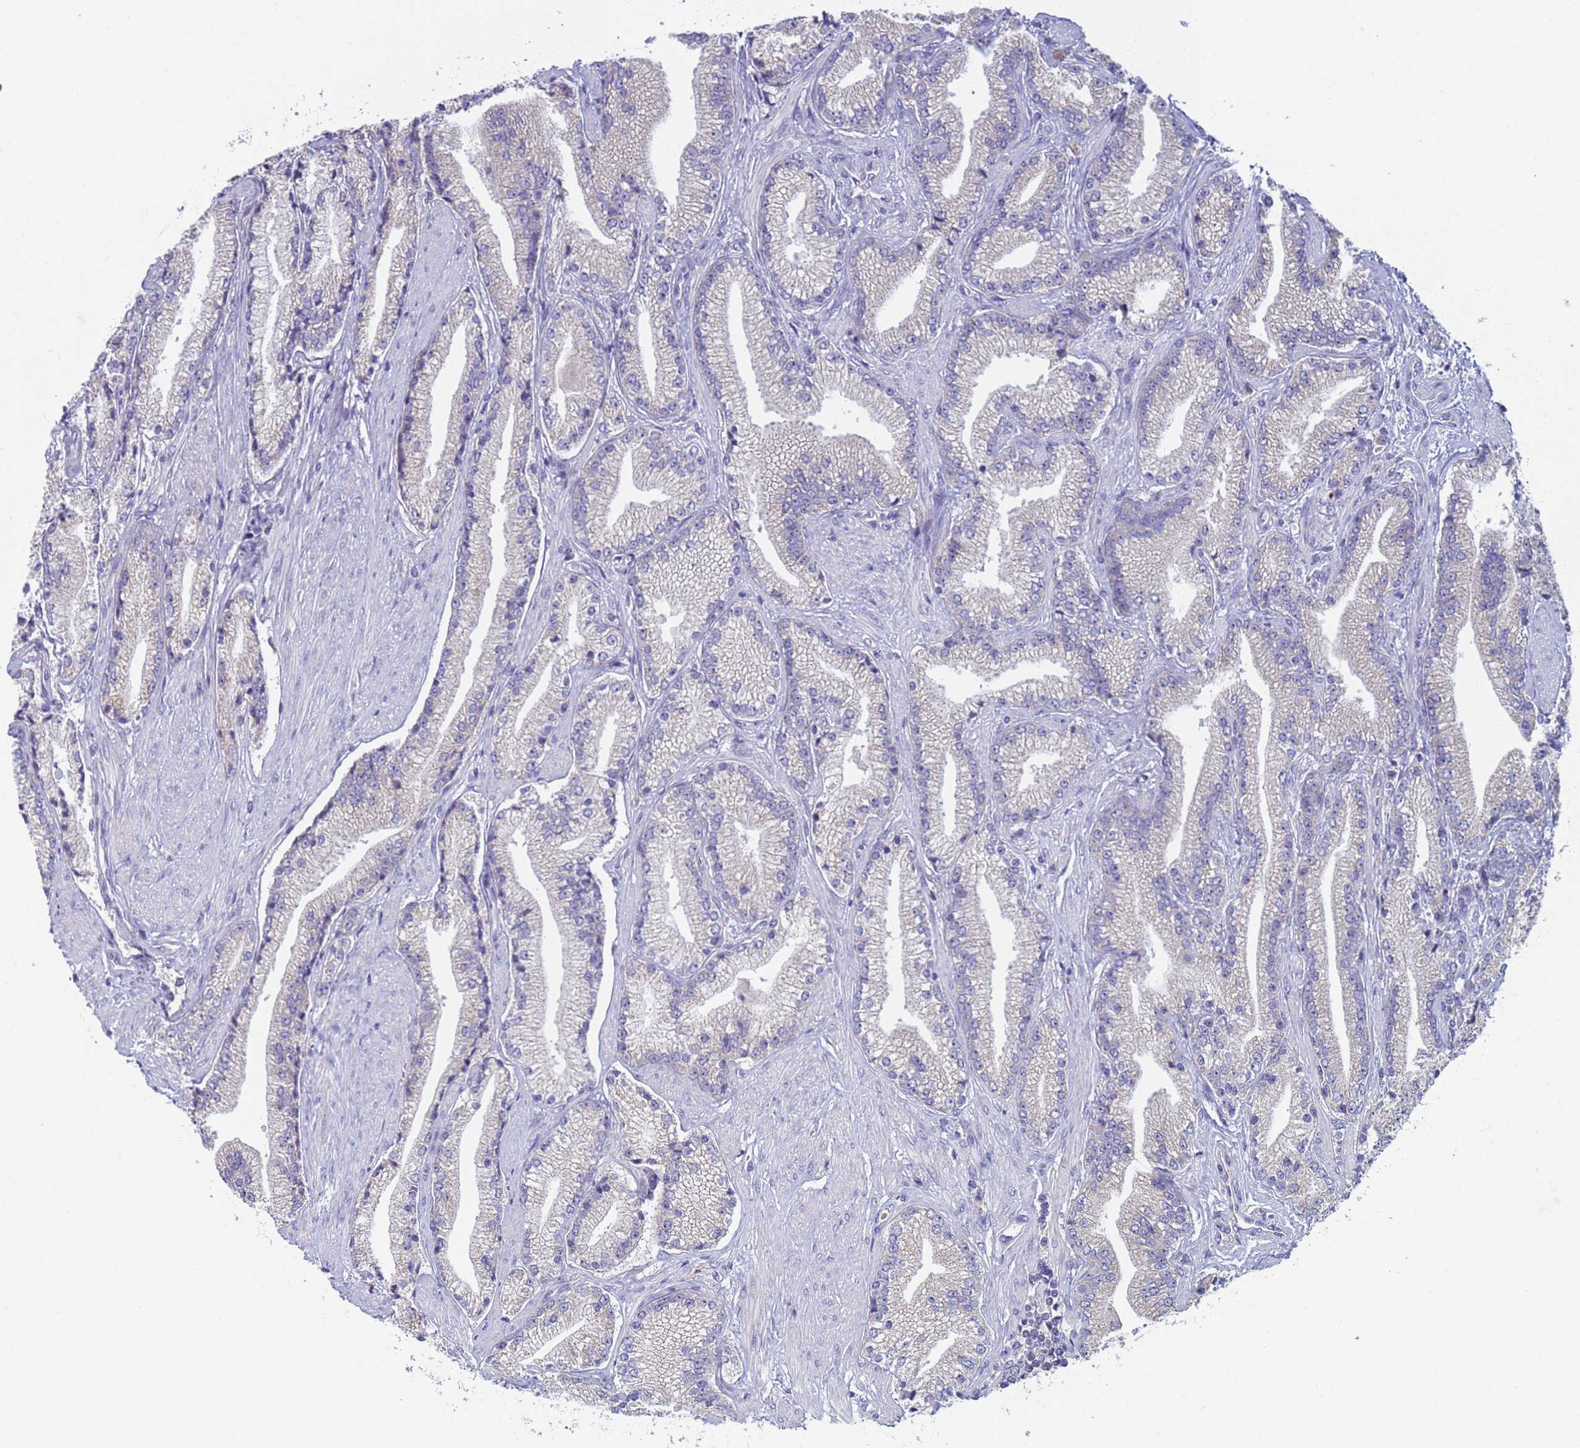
{"staining": {"intensity": "negative", "quantity": "none", "location": "none"}, "tissue": "prostate cancer", "cell_type": "Tumor cells", "image_type": "cancer", "snomed": [{"axis": "morphology", "description": "Adenocarcinoma, High grade"}, {"axis": "topography", "description": "Prostate"}], "caption": "Tumor cells show no significant protein positivity in prostate adenocarcinoma (high-grade).", "gene": "CR1", "patient": {"sex": "male", "age": 67}}